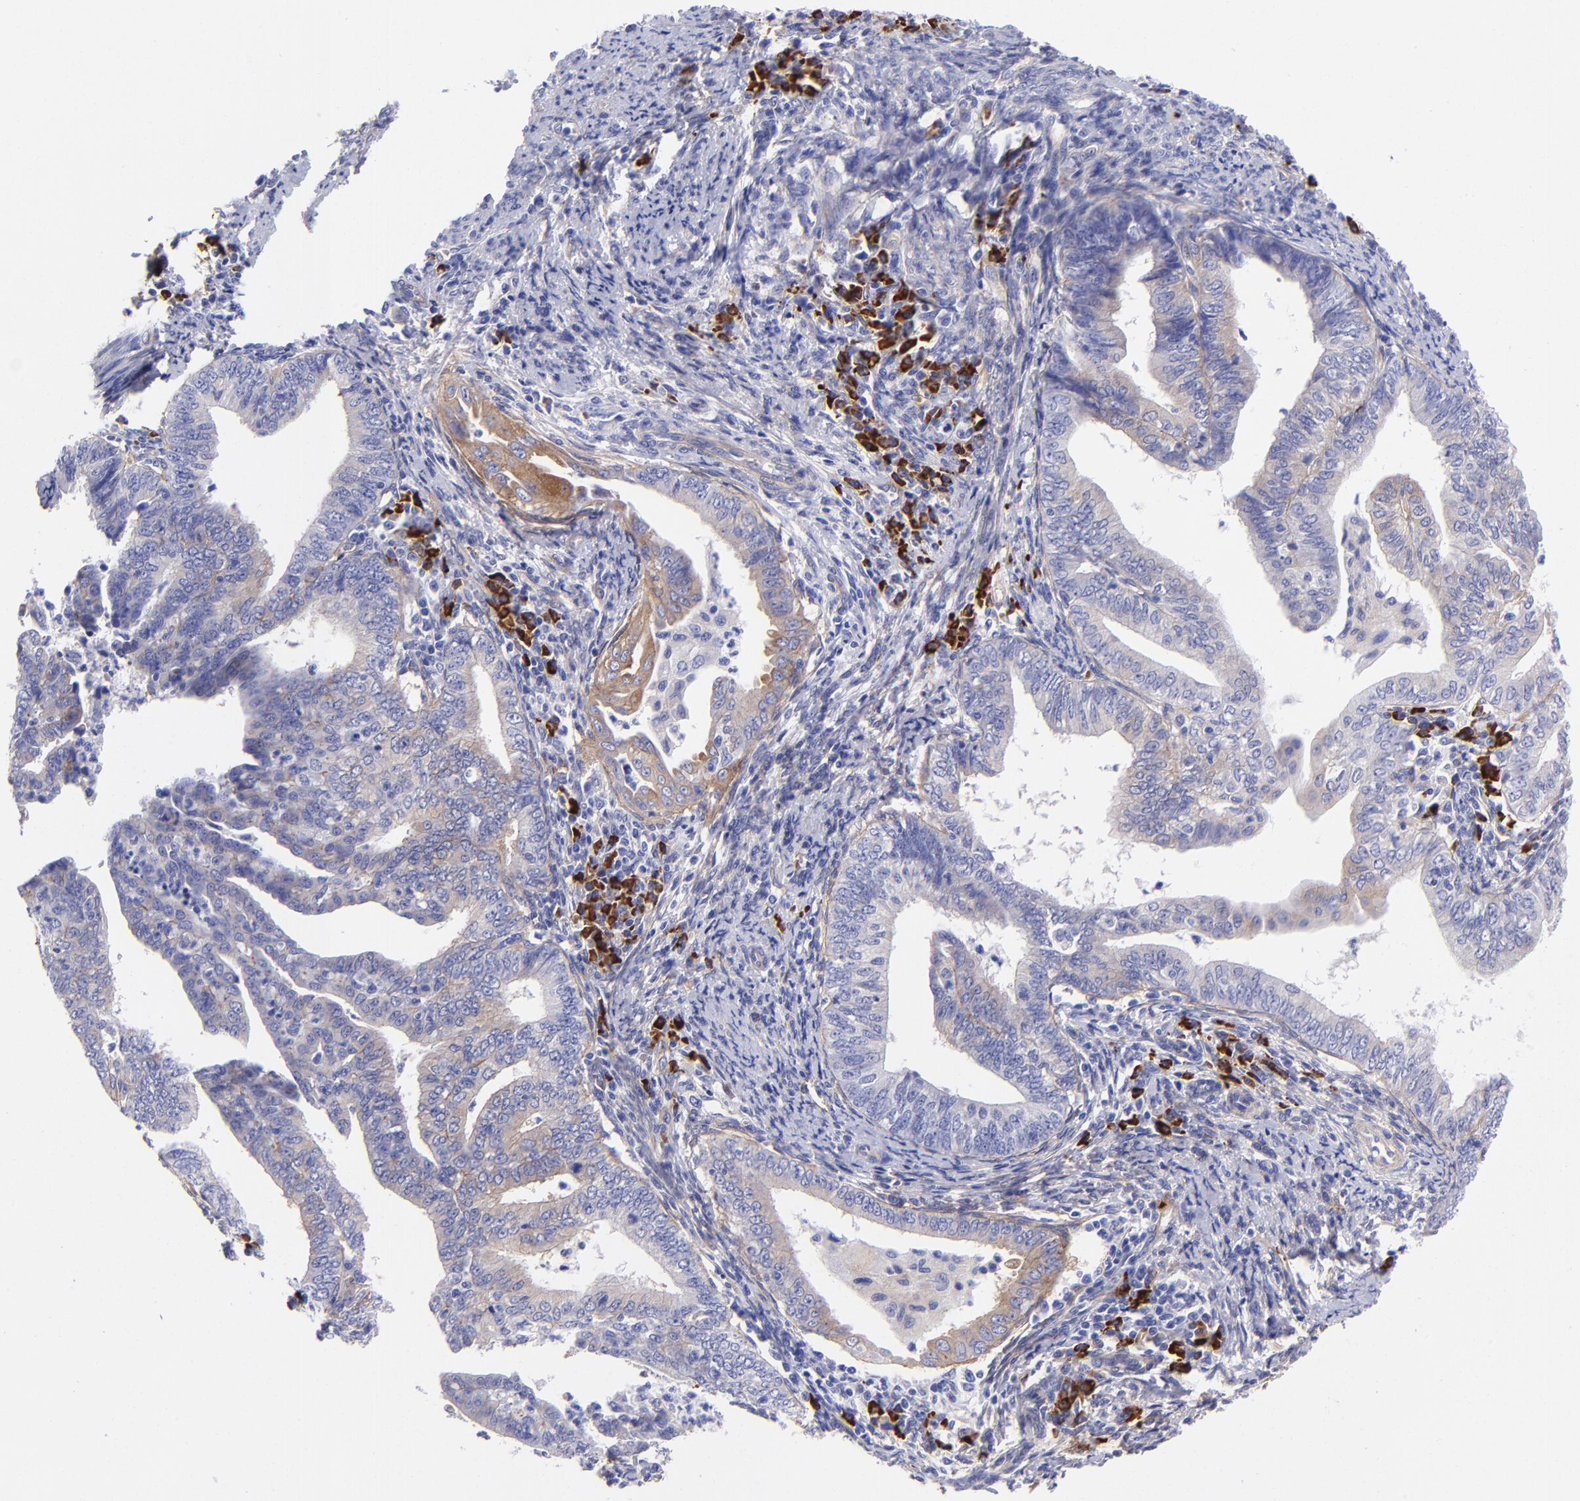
{"staining": {"intensity": "moderate", "quantity": "<25%", "location": "cytoplasmic/membranous"}, "tissue": "endometrial cancer", "cell_type": "Tumor cells", "image_type": "cancer", "snomed": [{"axis": "morphology", "description": "Adenocarcinoma, NOS"}, {"axis": "topography", "description": "Endometrium"}], "caption": "Brown immunohistochemical staining in endometrial cancer displays moderate cytoplasmic/membranous positivity in approximately <25% of tumor cells.", "gene": "PPFIBP1", "patient": {"sex": "female", "age": 66}}